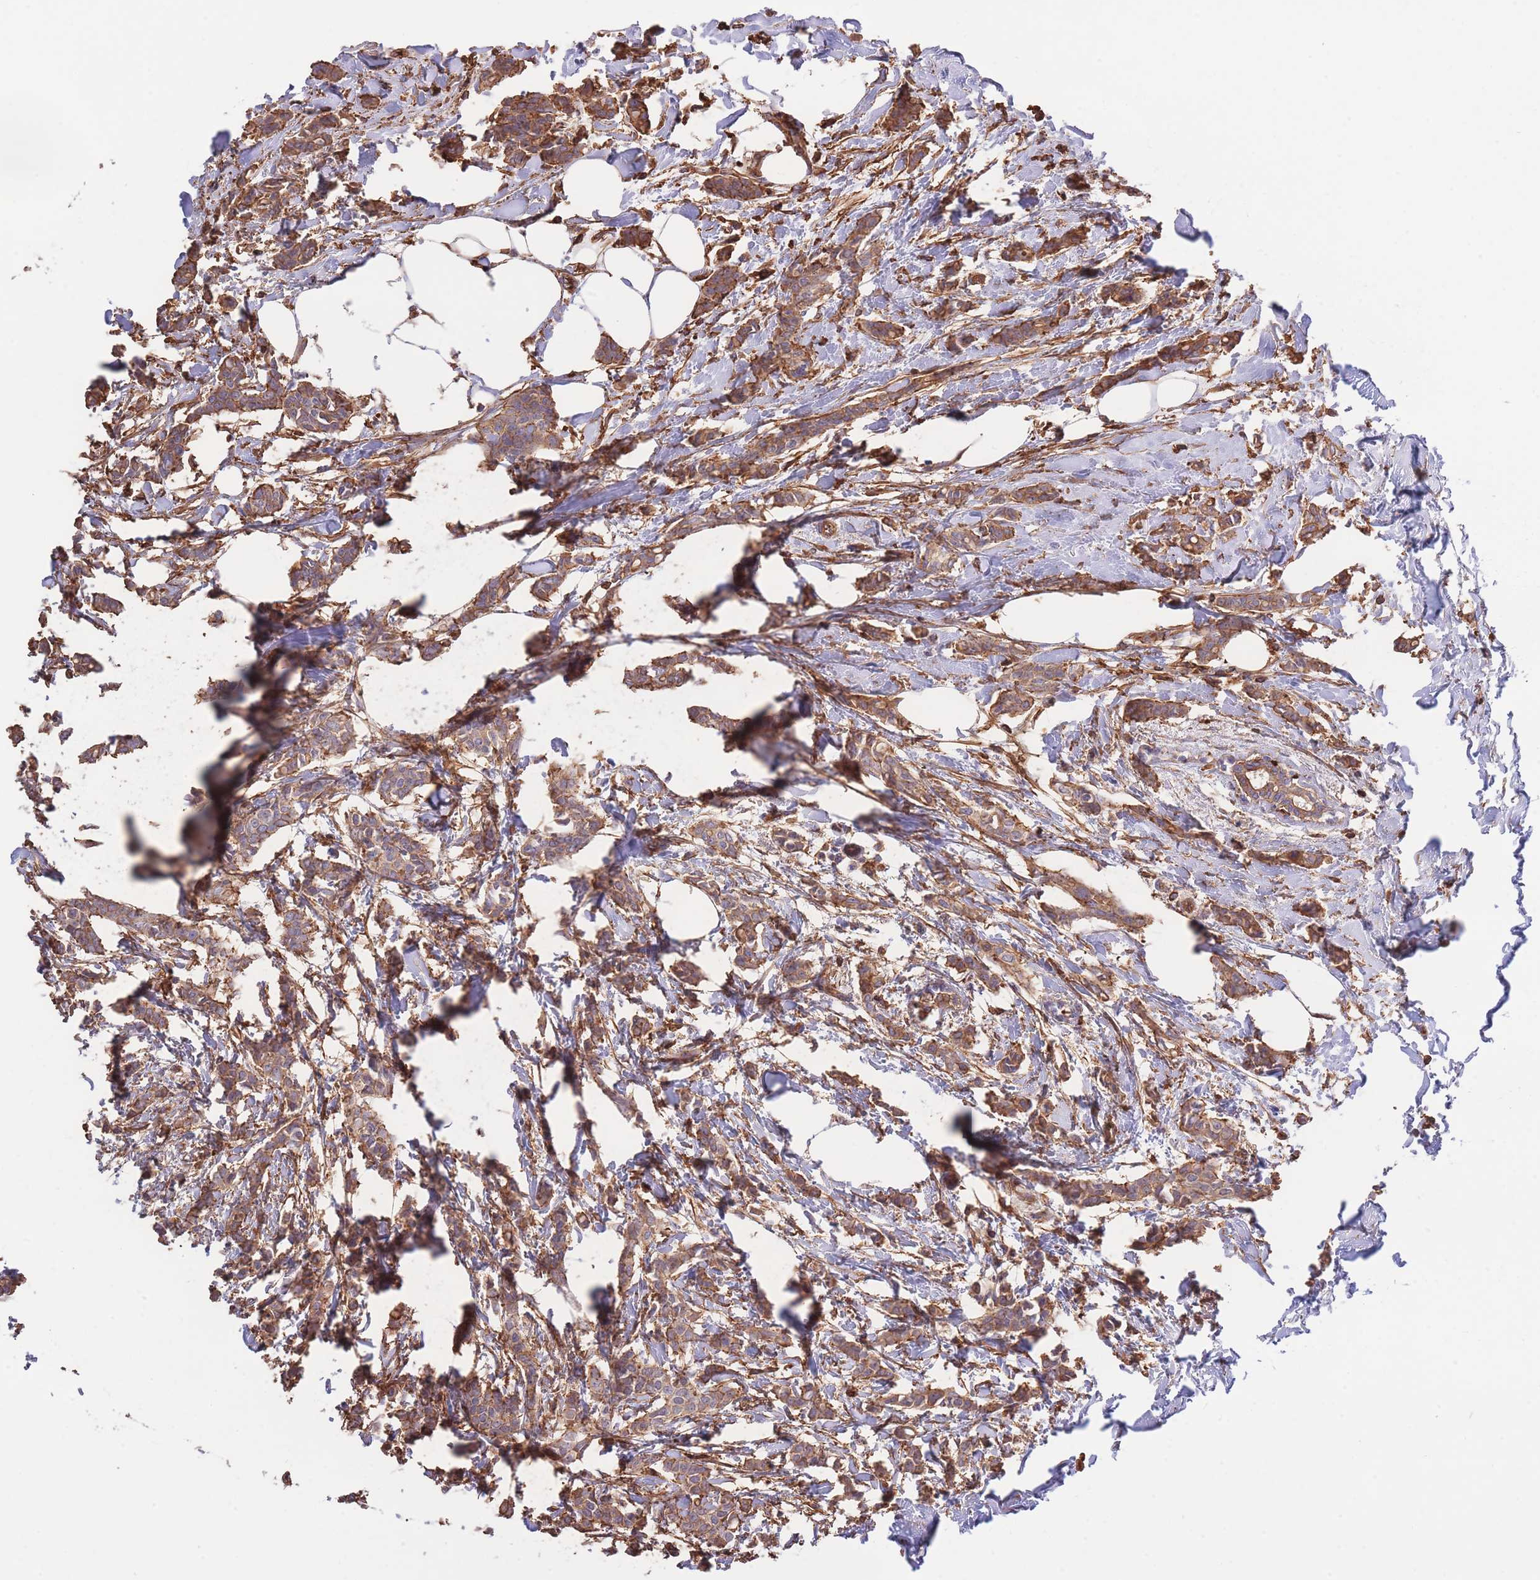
{"staining": {"intensity": "strong", "quantity": ">75%", "location": "cytoplasmic/membranous"}, "tissue": "breast cancer", "cell_type": "Tumor cells", "image_type": "cancer", "snomed": [{"axis": "morphology", "description": "Duct carcinoma"}, {"axis": "topography", "description": "Breast"}], "caption": "DAB immunohistochemical staining of human breast cancer (intraductal carcinoma) shows strong cytoplasmic/membranous protein positivity in about >75% of tumor cells.", "gene": "LRRN4CL", "patient": {"sex": "female", "age": 41}}